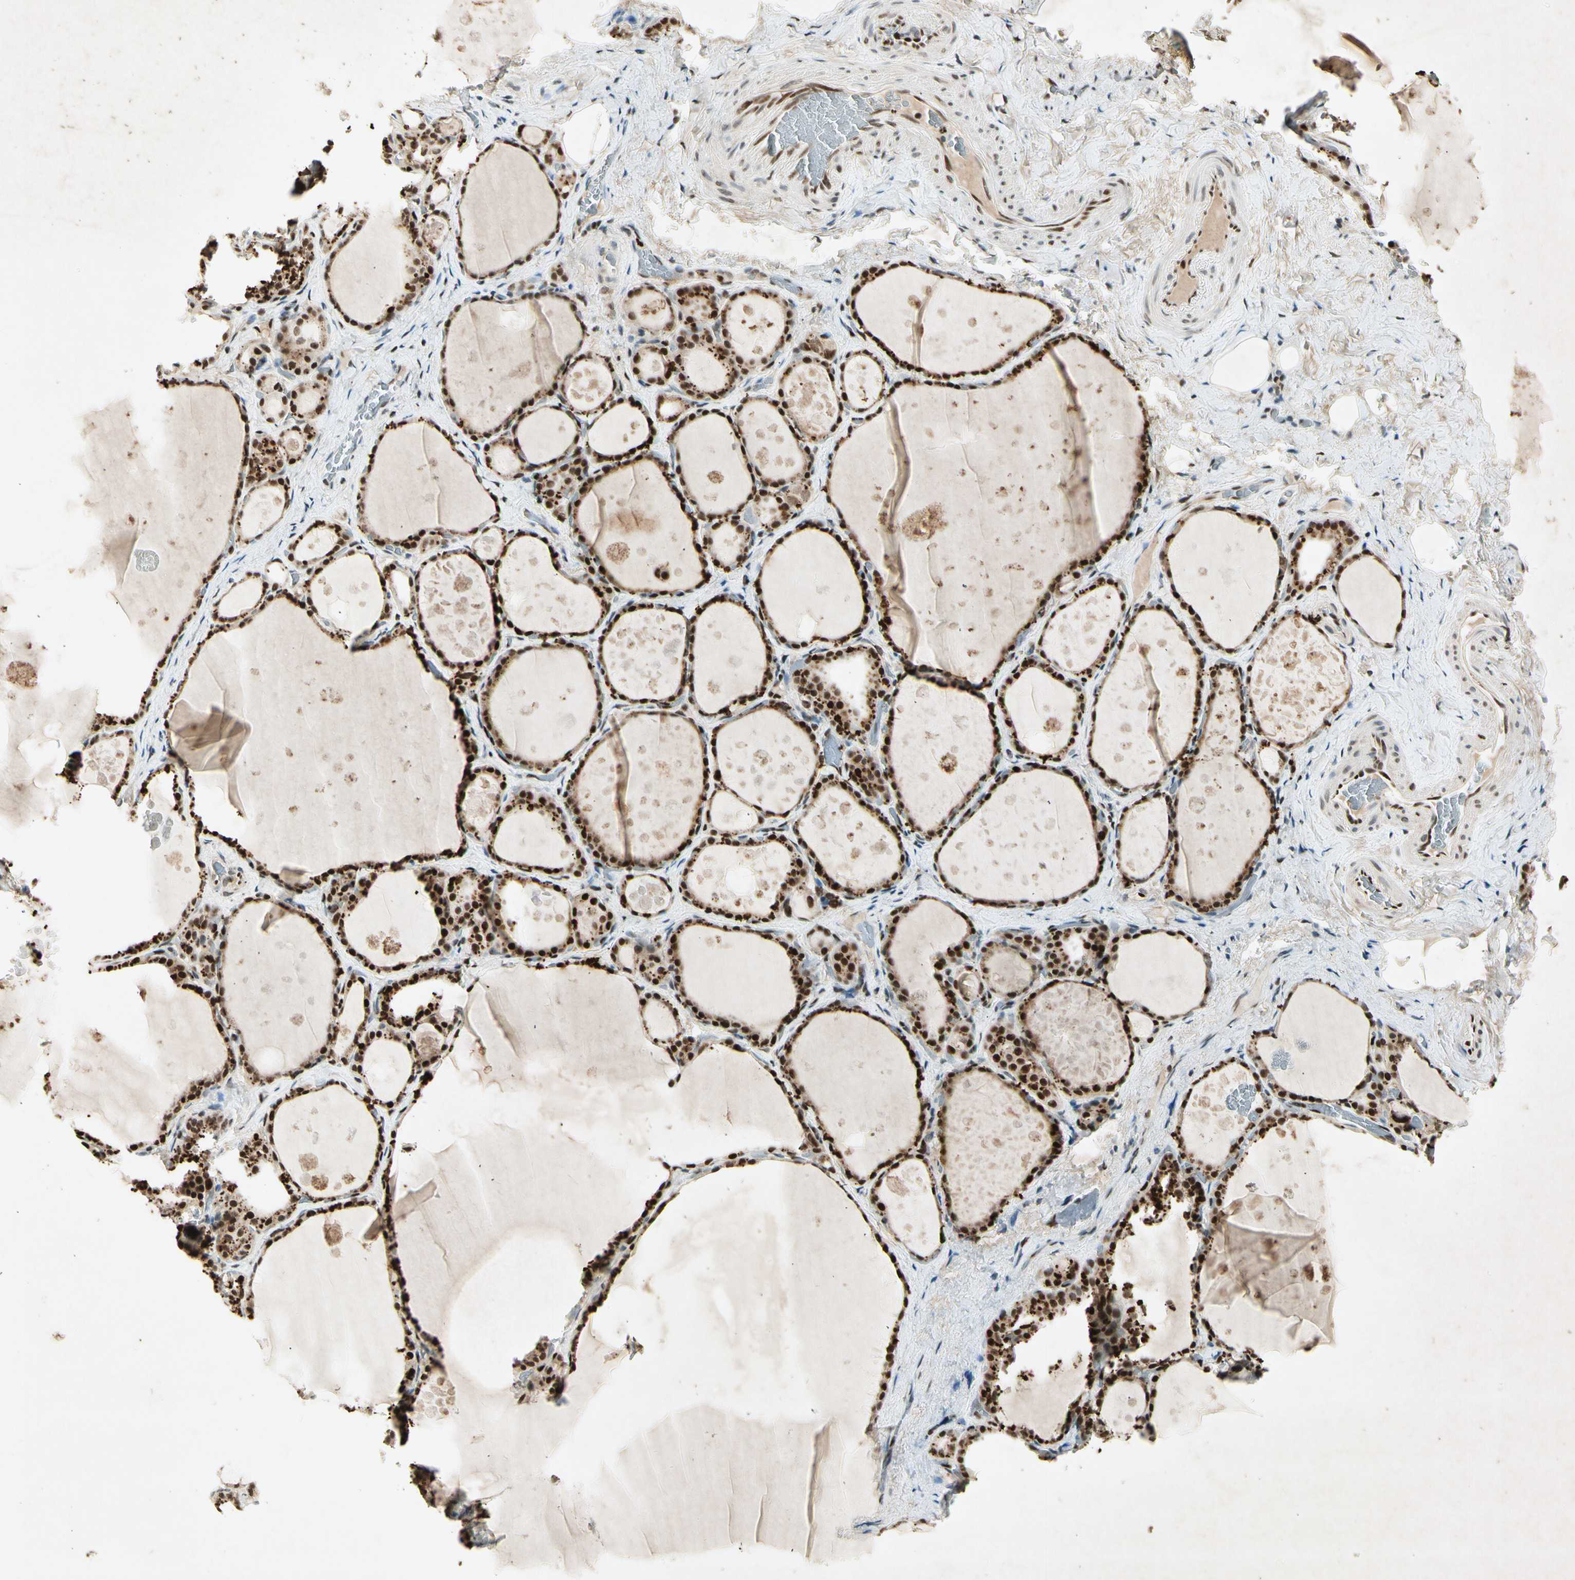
{"staining": {"intensity": "strong", "quantity": ">75%", "location": "nuclear"}, "tissue": "thyroid gland", "cell_type": "Glandular cells", "image_type": "normal", "snomed": [{"axis": "morphology", "description": "Normal tissue, NOS"}, {"axis": "topography", "description": "Thyroid gland"}], "caption": "Brown immunohistochemical staining in unremarkable thyroid gland reveals strong nuclear staining in about >75% of glandular cells.", "gene": "RNF43", "patient": {"sex": "male", "age": 61}}